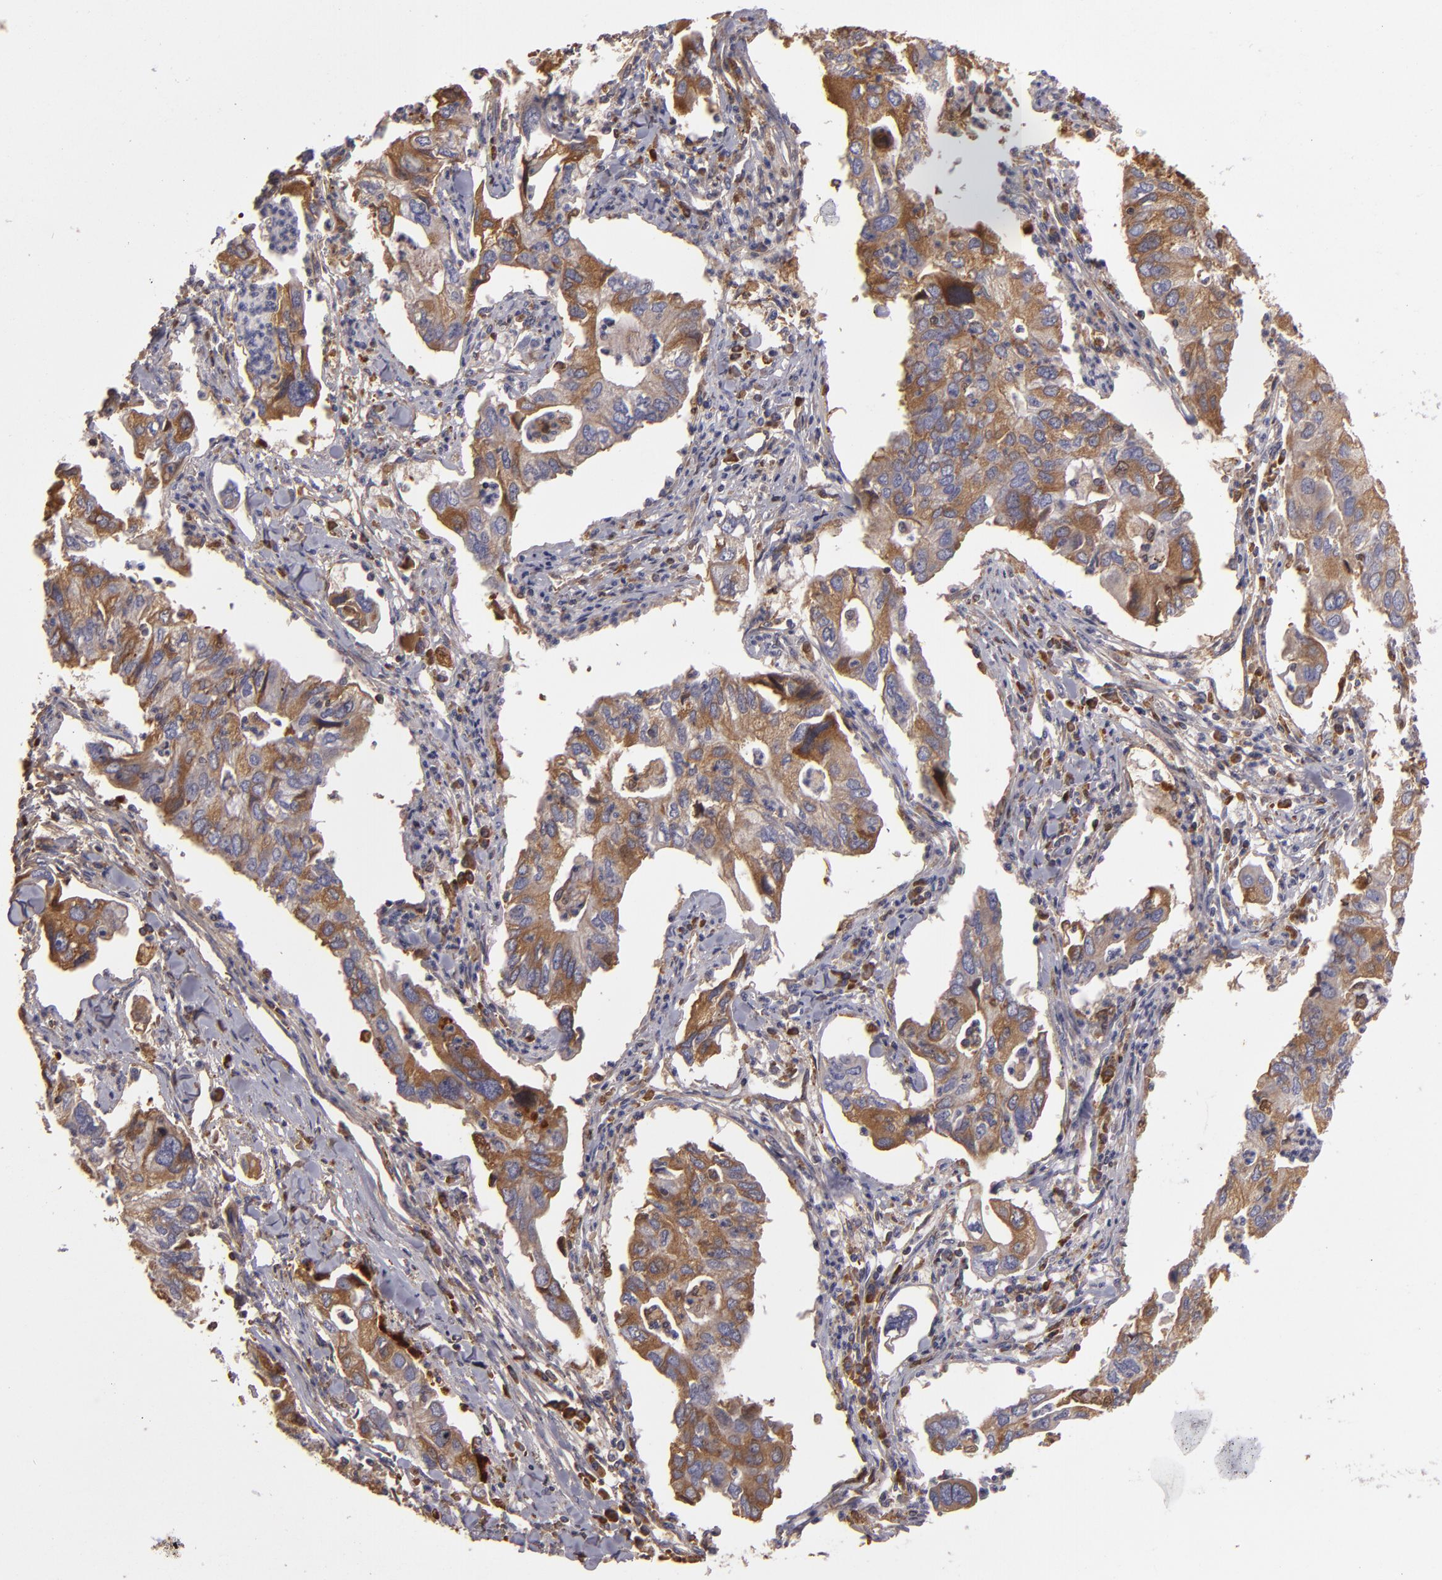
{"staining": {"intensity": "moderate", "quantity": ">75%", "location": "cytoplasmic/membranous"}, "tissue": "lung cancer", "cell_type": "Tumor cells", "image_type": "cancer", "snomed": [{"axis": "morphology", "description": "Adenocarcinoma, NOS"}, {"axis": "topography", "description": "Lung"}], "caption": "Tumor cells reveal medium levels of moderate cytoplasmic/membranous positivity in approximately >75% of cells in human lung cancer.", "gene": "CFB", "patient": {"sex": "male", "age": 48}}